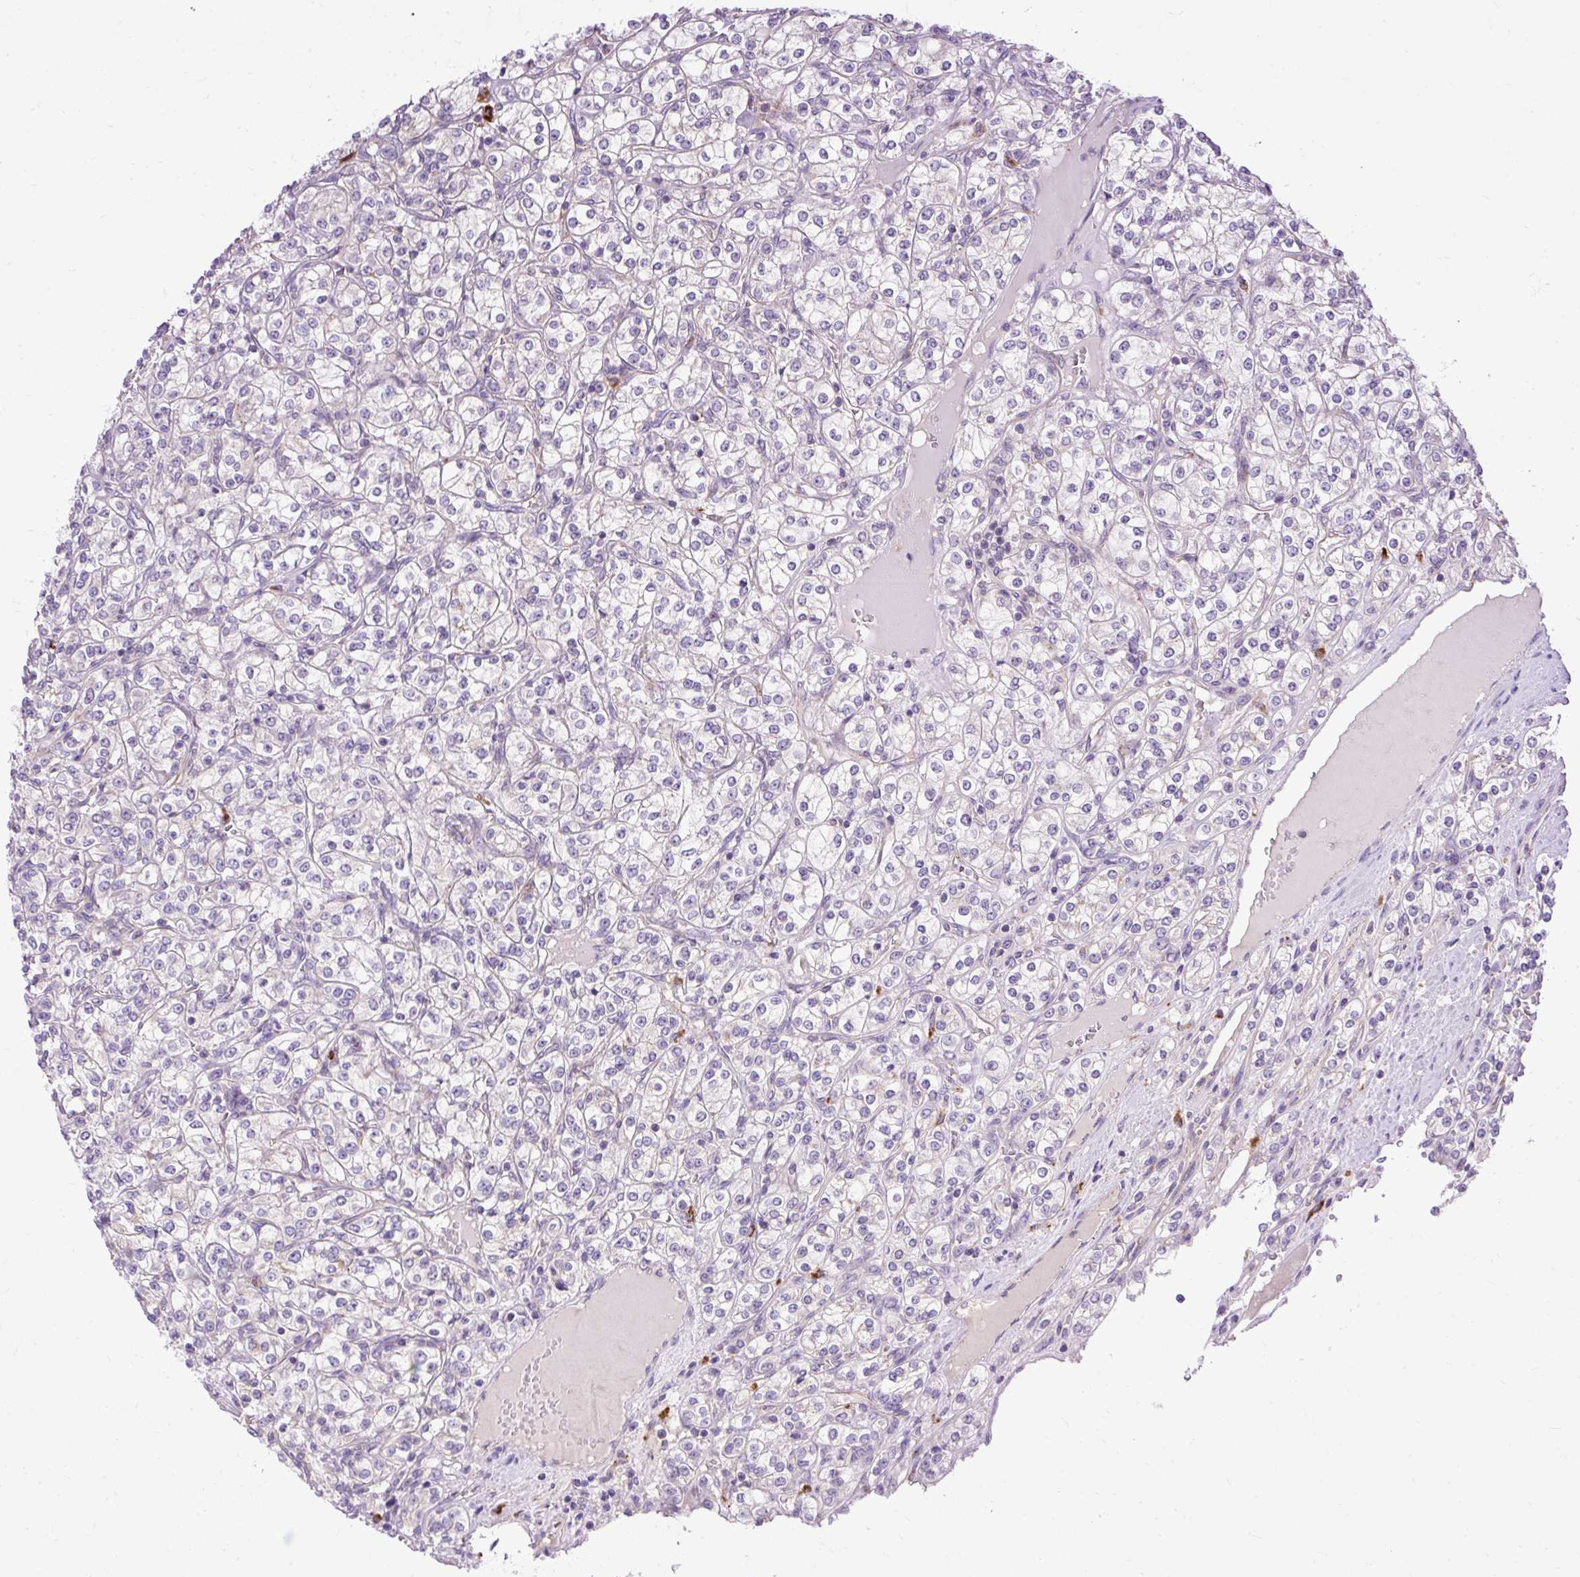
{"staining": {"intensity": "negative", "quantity": "none", "location": "none"}, "tissue": "renal cancer", "cell_type": "Tumor cells", "image_type": "cancer", "snomed": [{"axis": "morphology", "description": "Adenocarcinoma, NOS"}, {"axis": "topography", "description": "Kidney"}], "caption": "Adenocarcinoma (renal) was stained to show a protein in brown. There is no significant positivity in tumor cells. Brightfield microscopy of immunohistochemistry stained with DAB (3,3'-diaminobenzidine) (brown) and hematoxylin (blue), captured at high magnification.", "gene": "HEXB", "patient": {"sex": "male", "age": 77}}